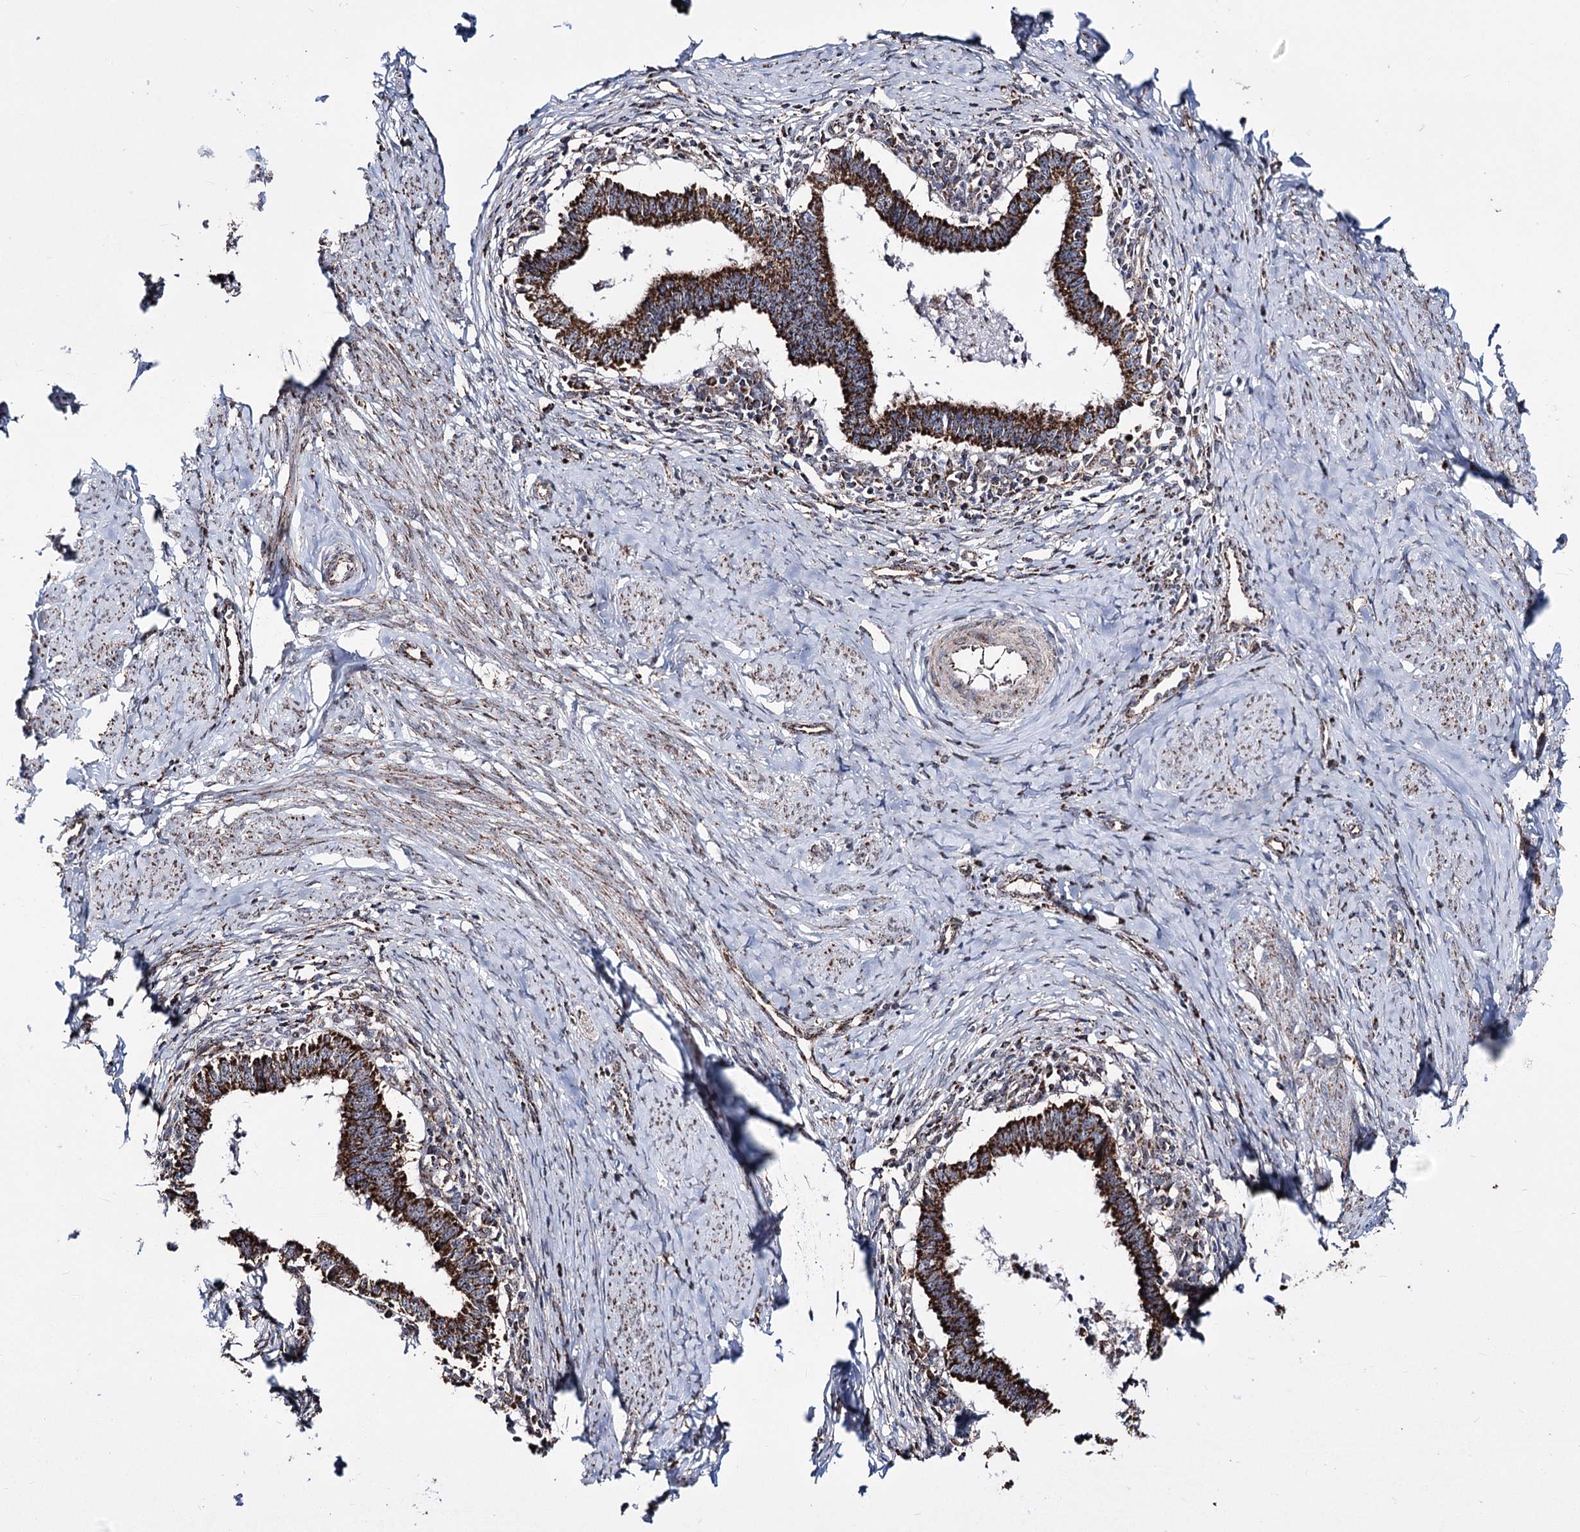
{"staining": {"intensity": "strong", "quantity": ">75%", "location": "cytoplasmic/membranous"}, "tissue": "cervical cancer", "cell_type": "Tumor cells", "image_type": "cancer", "snomed": [{"axis": "morphology", "description": "Adenocarcinoma, NOS"}, {"axis": "topography", "description": "Cervix"}], "caption": "Cervical adenocarcinoma stained with DAB IHC reveals high levels of strong cytoplasmic/membranous expression in approximately >75% of tumor cells.", "gene": "CREB3L4", "patient": {"sex": "female", "age": 36}}